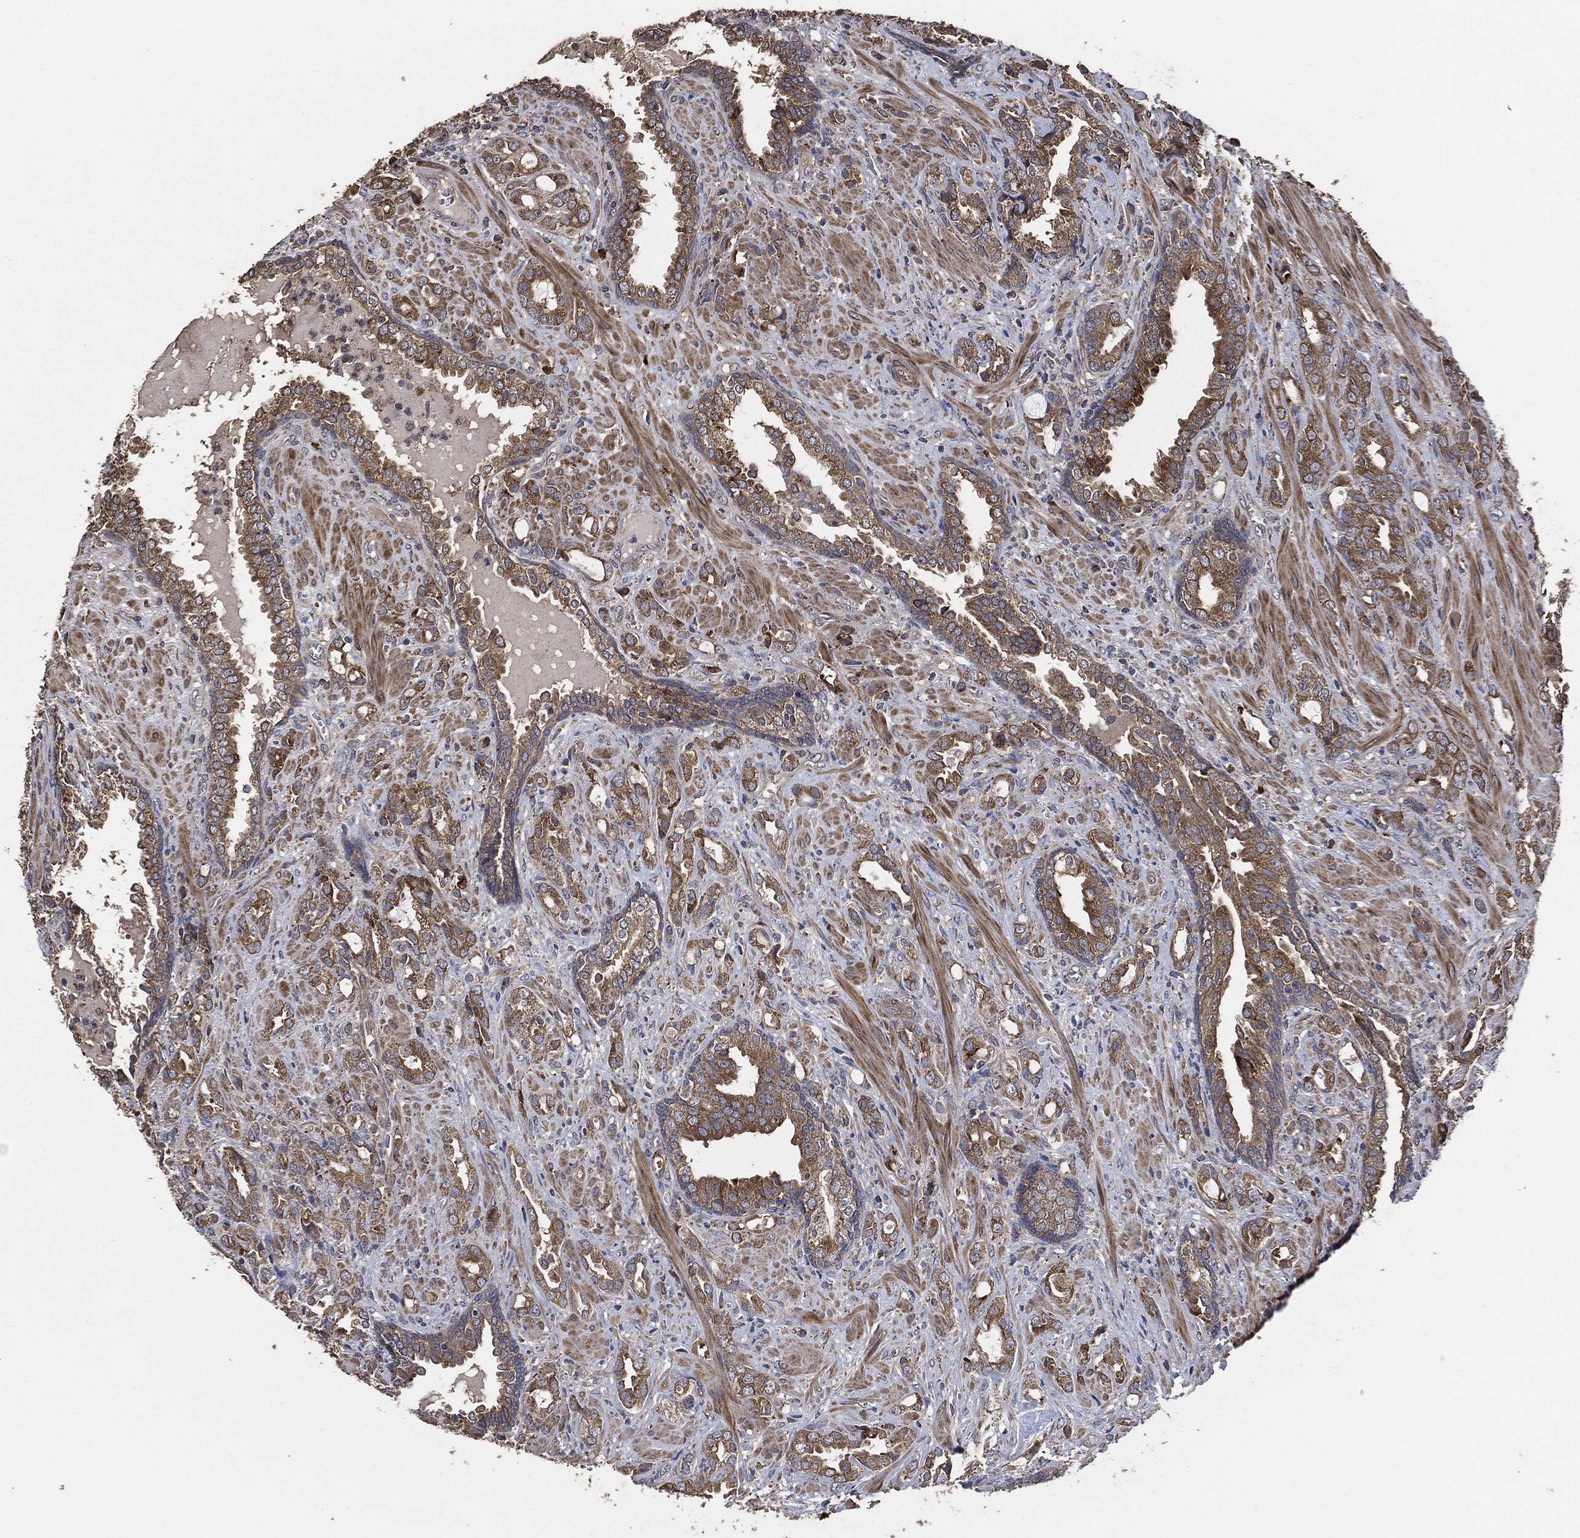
{"staining": {"intensity": "strong", "quantity": "25%-75%", "location": "cytoplasmic/membranous"}, "tissue": "prostate cancer", "cell_type": "Tumor cells", "image_type": "cancer", "snomed": [{"axis": "morphology", "description": "Adenocarcinoma, NOS"}, {"axis": "topography", "description": "Prostate"}], "caption": "Strong cytoplasmic/membranous protein staining is appreciated in approximately 25%-75% of tumor cells in prostate cancer (adenocarcinoma). (IHC, brightfield microscopy, high magnification).", "gene": "STK3", "patient": {"sex": "male", "age": 57}}